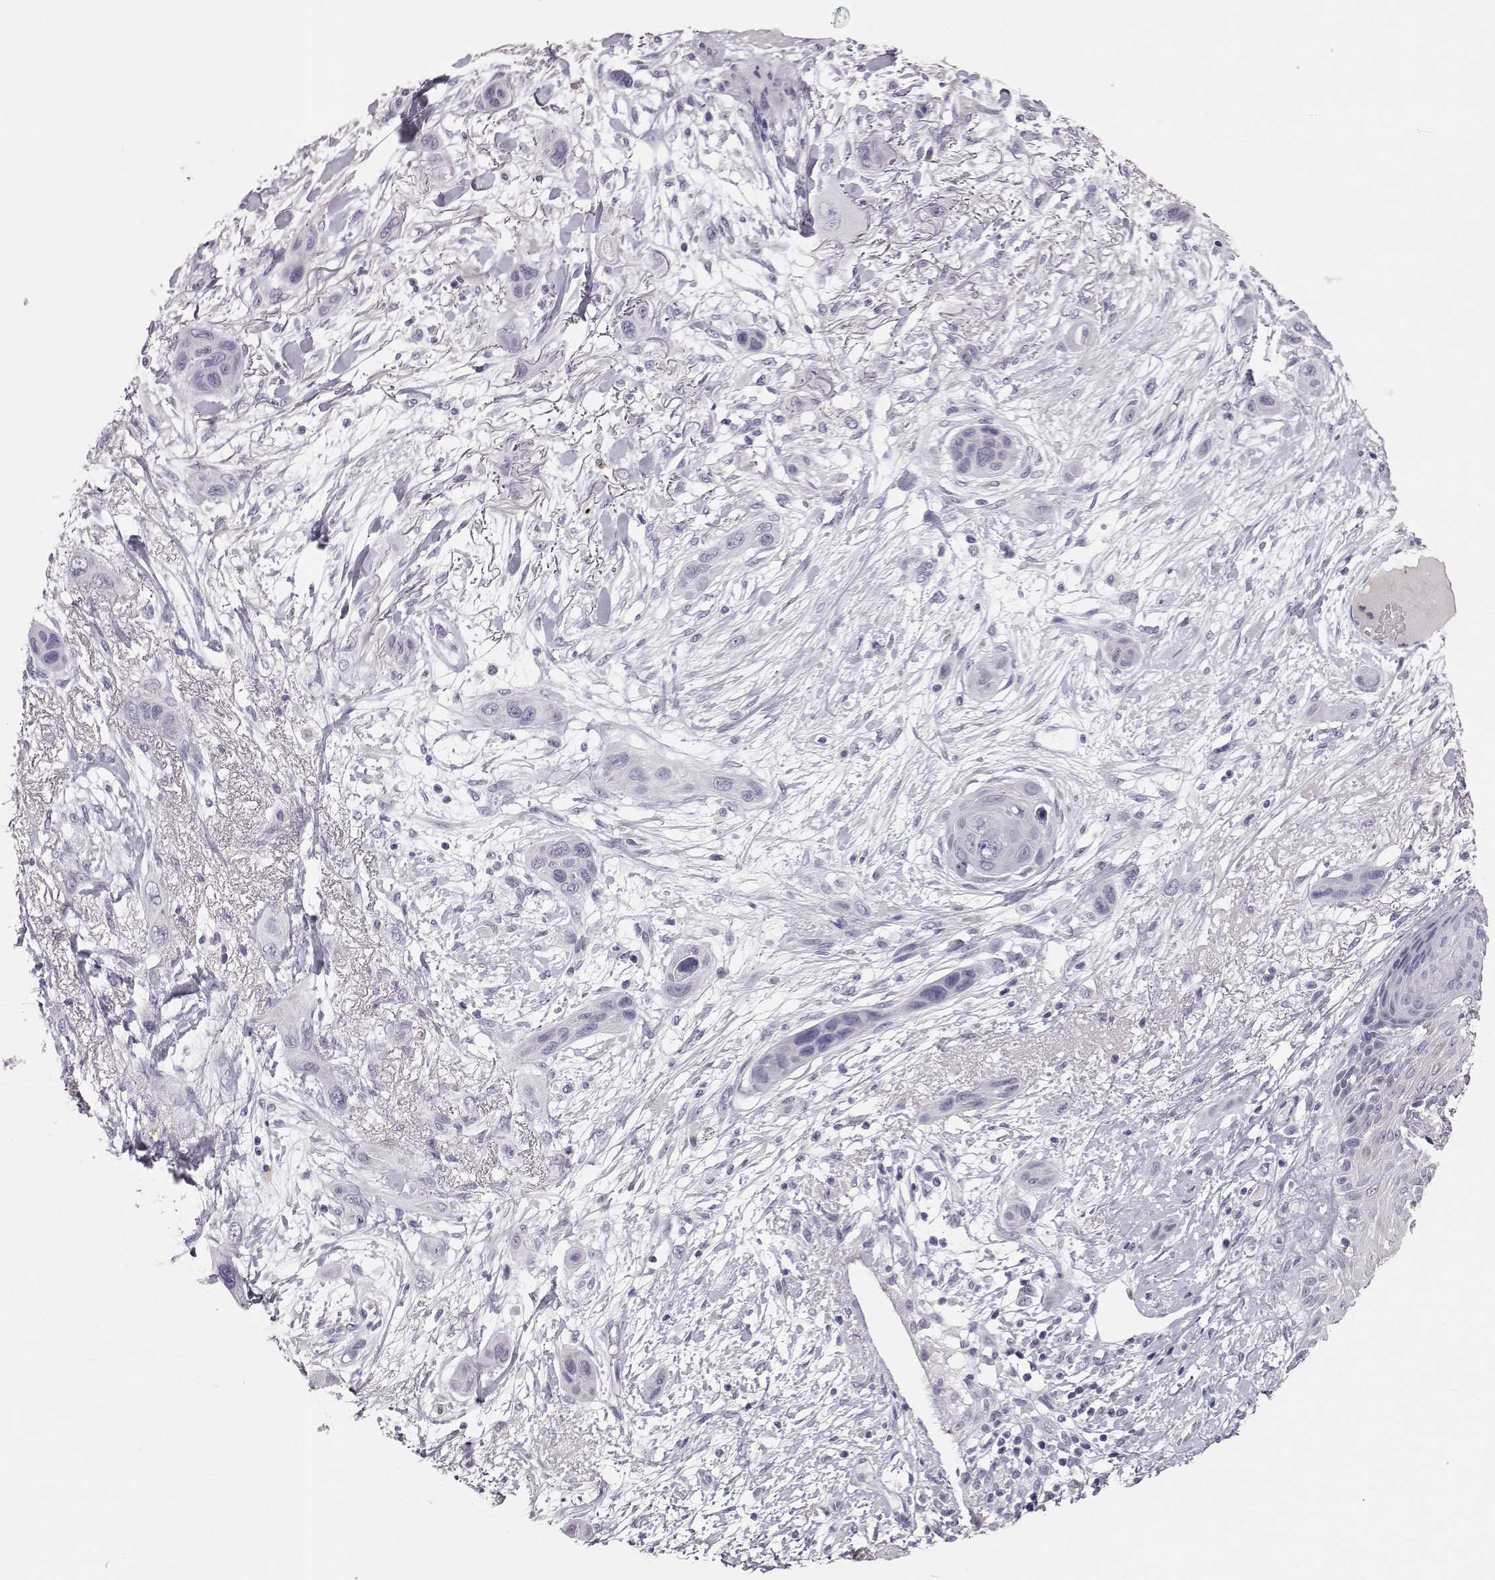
{"staining": {"intensity": "negative", "quantity": "none", "location": "none"}, "tissue": "skin cancer", "cell_type": "Tumor cells", "image_type": "cancer", "snomed": [{"axis": "morphology", "description": "Squamous cell carcinoma, NOS"}, {"axis": "topography", "description": "Skin"}], "caption": "Tumor cells are negative for brown protein staining in skin cancer (squamous cell carcinoma).", "gene": "POU1F1", "patient": {"sex": "male", "age": 79}}